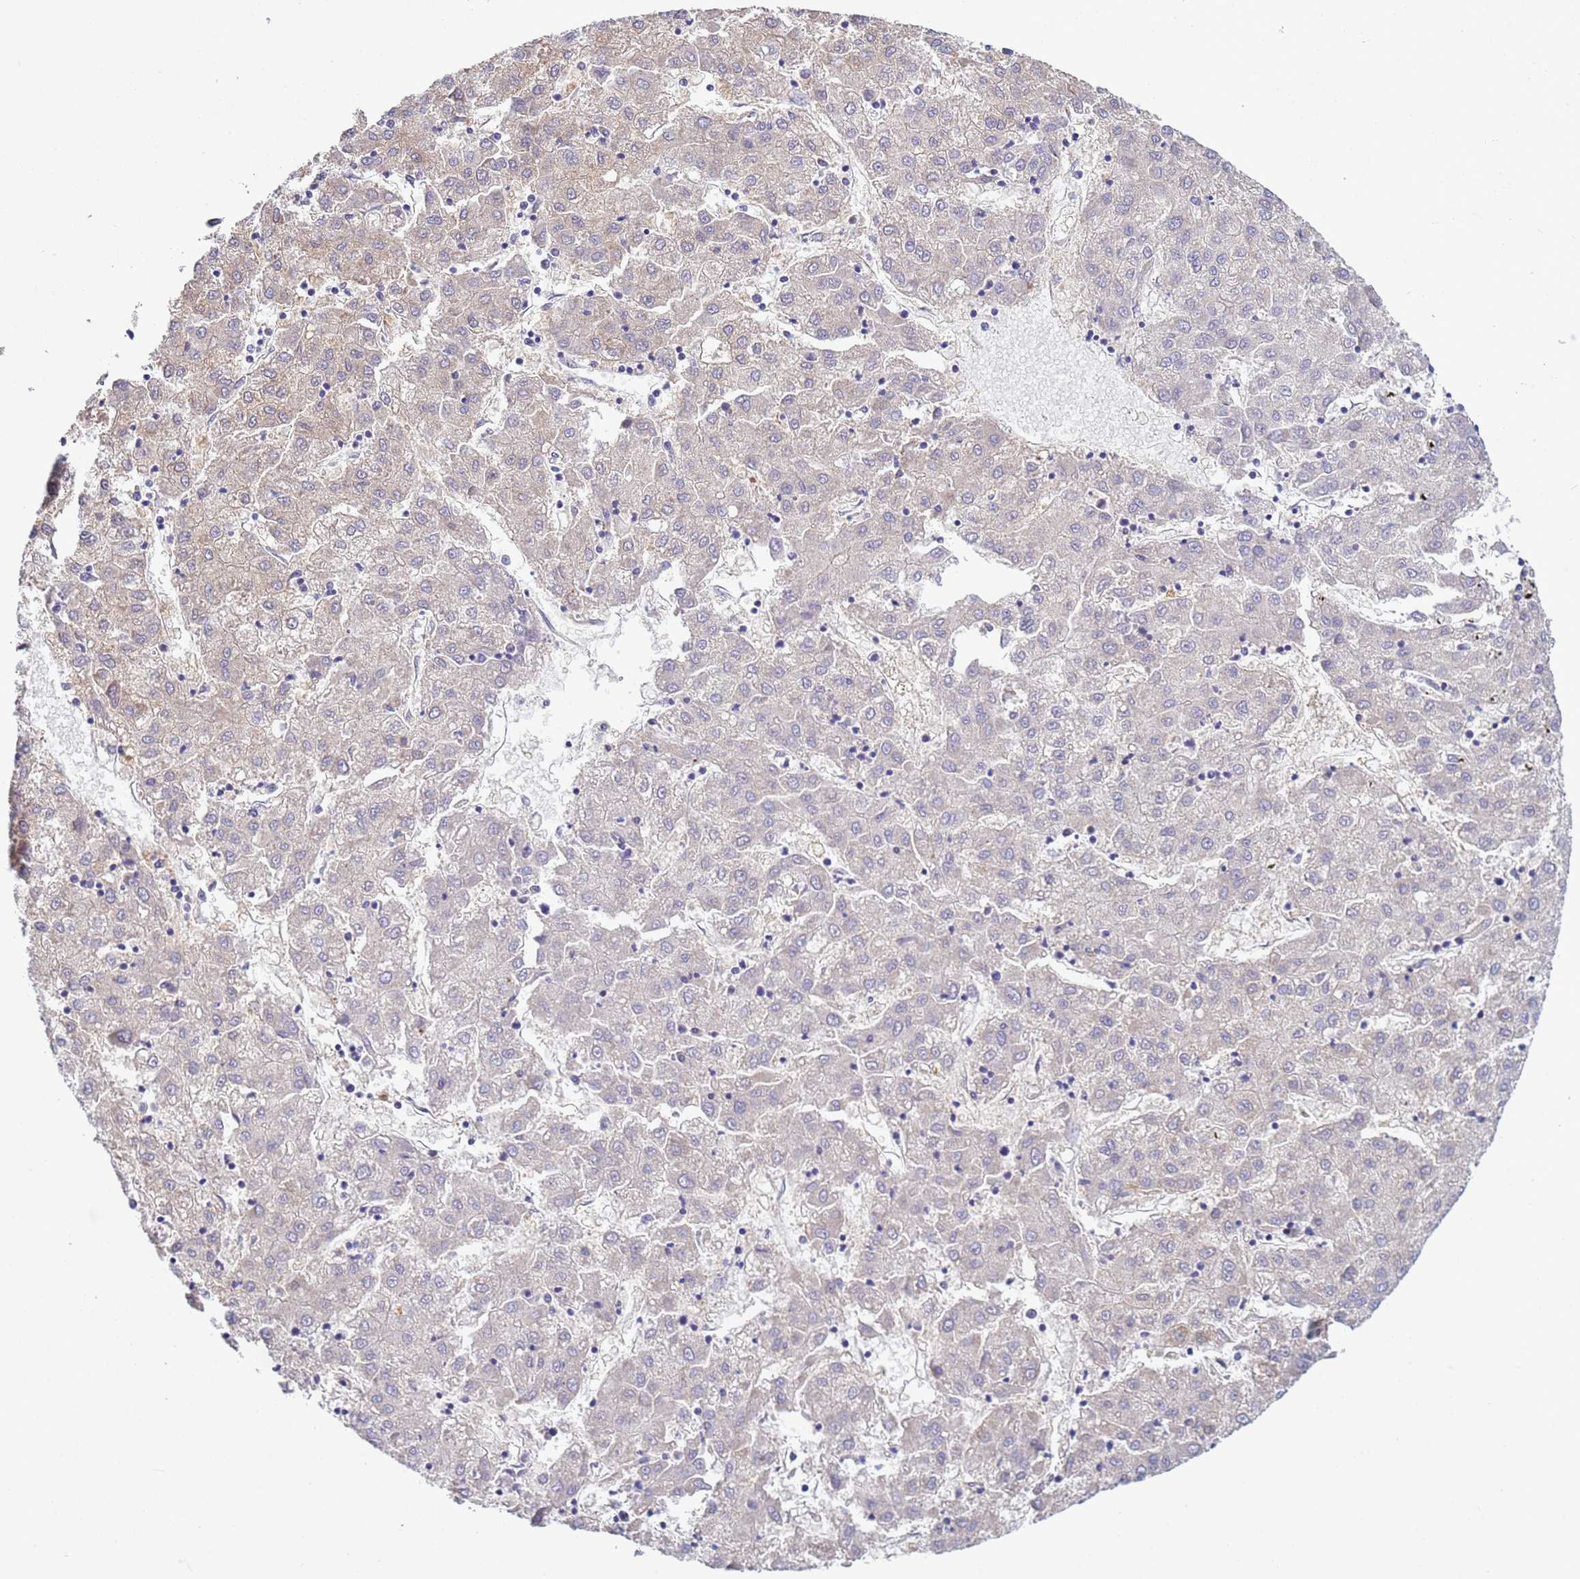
{"staining": {"intensity": "weak", "quantity": "<25%", "location": "cytoplasmic/membranous,nuclear"}, "tissue": "liver cancer", "cell_type": "Tumor cells", "image_type": "cancer", "snomed": [{"axis": "morphology", "description": "Carcinoma, Hepatocellular, NOS"}, {"axis": "topography", "description": "Liver"}], "caption": "Immunohistochemistry photomicrograph of human liver cancer (hepatocellular carcinoma) stained for a protein (brown), which exhibits no staining in tumor cells. (Brightfield microscopy of DAB IHC at high magnification).", "gene": "KLHL13", "patient": {"sex": "male", "age": 72}}